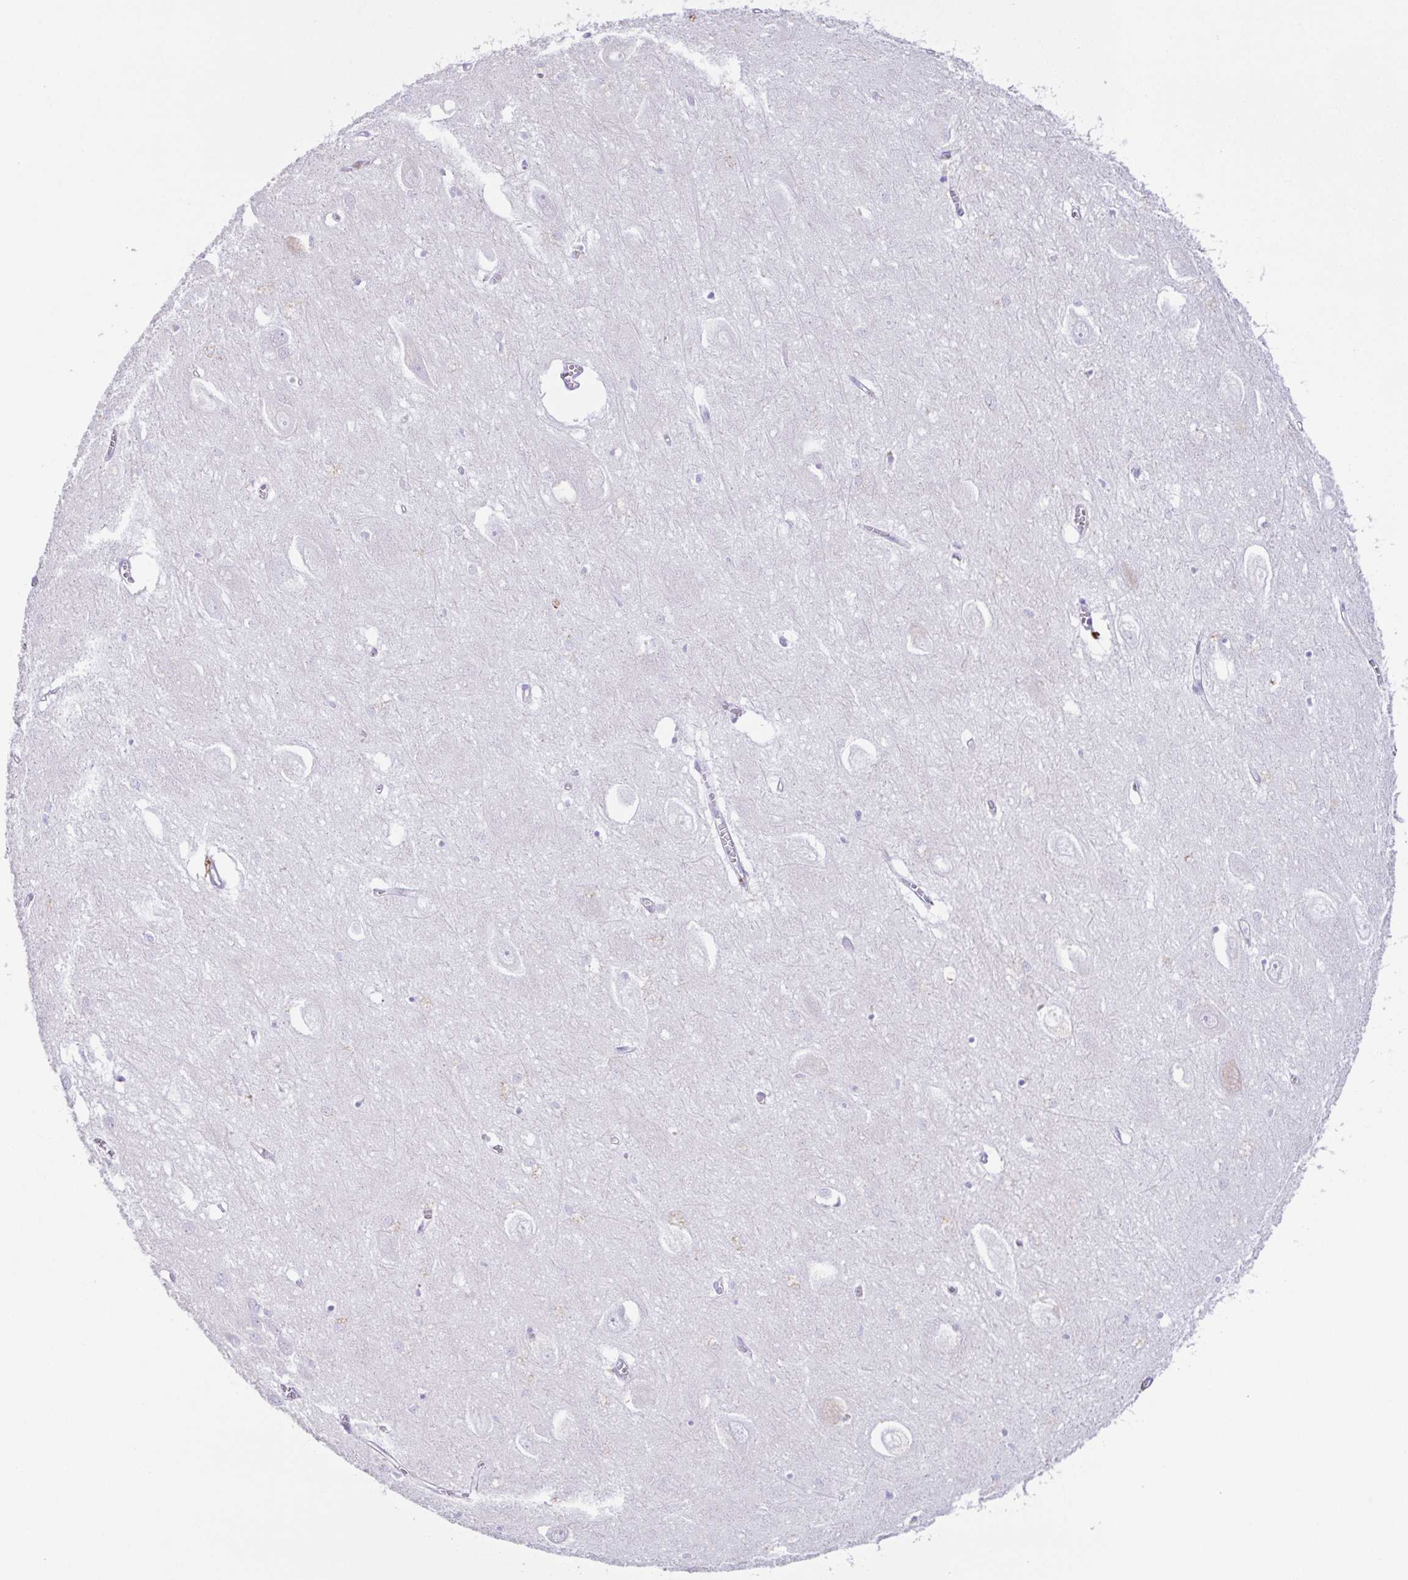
{"staining": {"intensity": "negative", "quantity": "none", "location": "none"}, "tissue": "hippocampus", "cell_type": "Glial cells", "image_type": "normal", "snomed": [{"axis": "morphology", "description": "Normal tissue, NOS"}, {"axis": "topography", "description": "Hippocampus"}], "caption": "Immunohistochemistry (IHC) photomicrograph of normal hippocampus: human hippocampus stained with DAB (3,3'-diaminobenzidine) demonstrates no significant protein positivity in glial cells. (DAB IHC, high magnification).", "gene": "MARCO", "patient": {"sex": "female", "age": 64}}